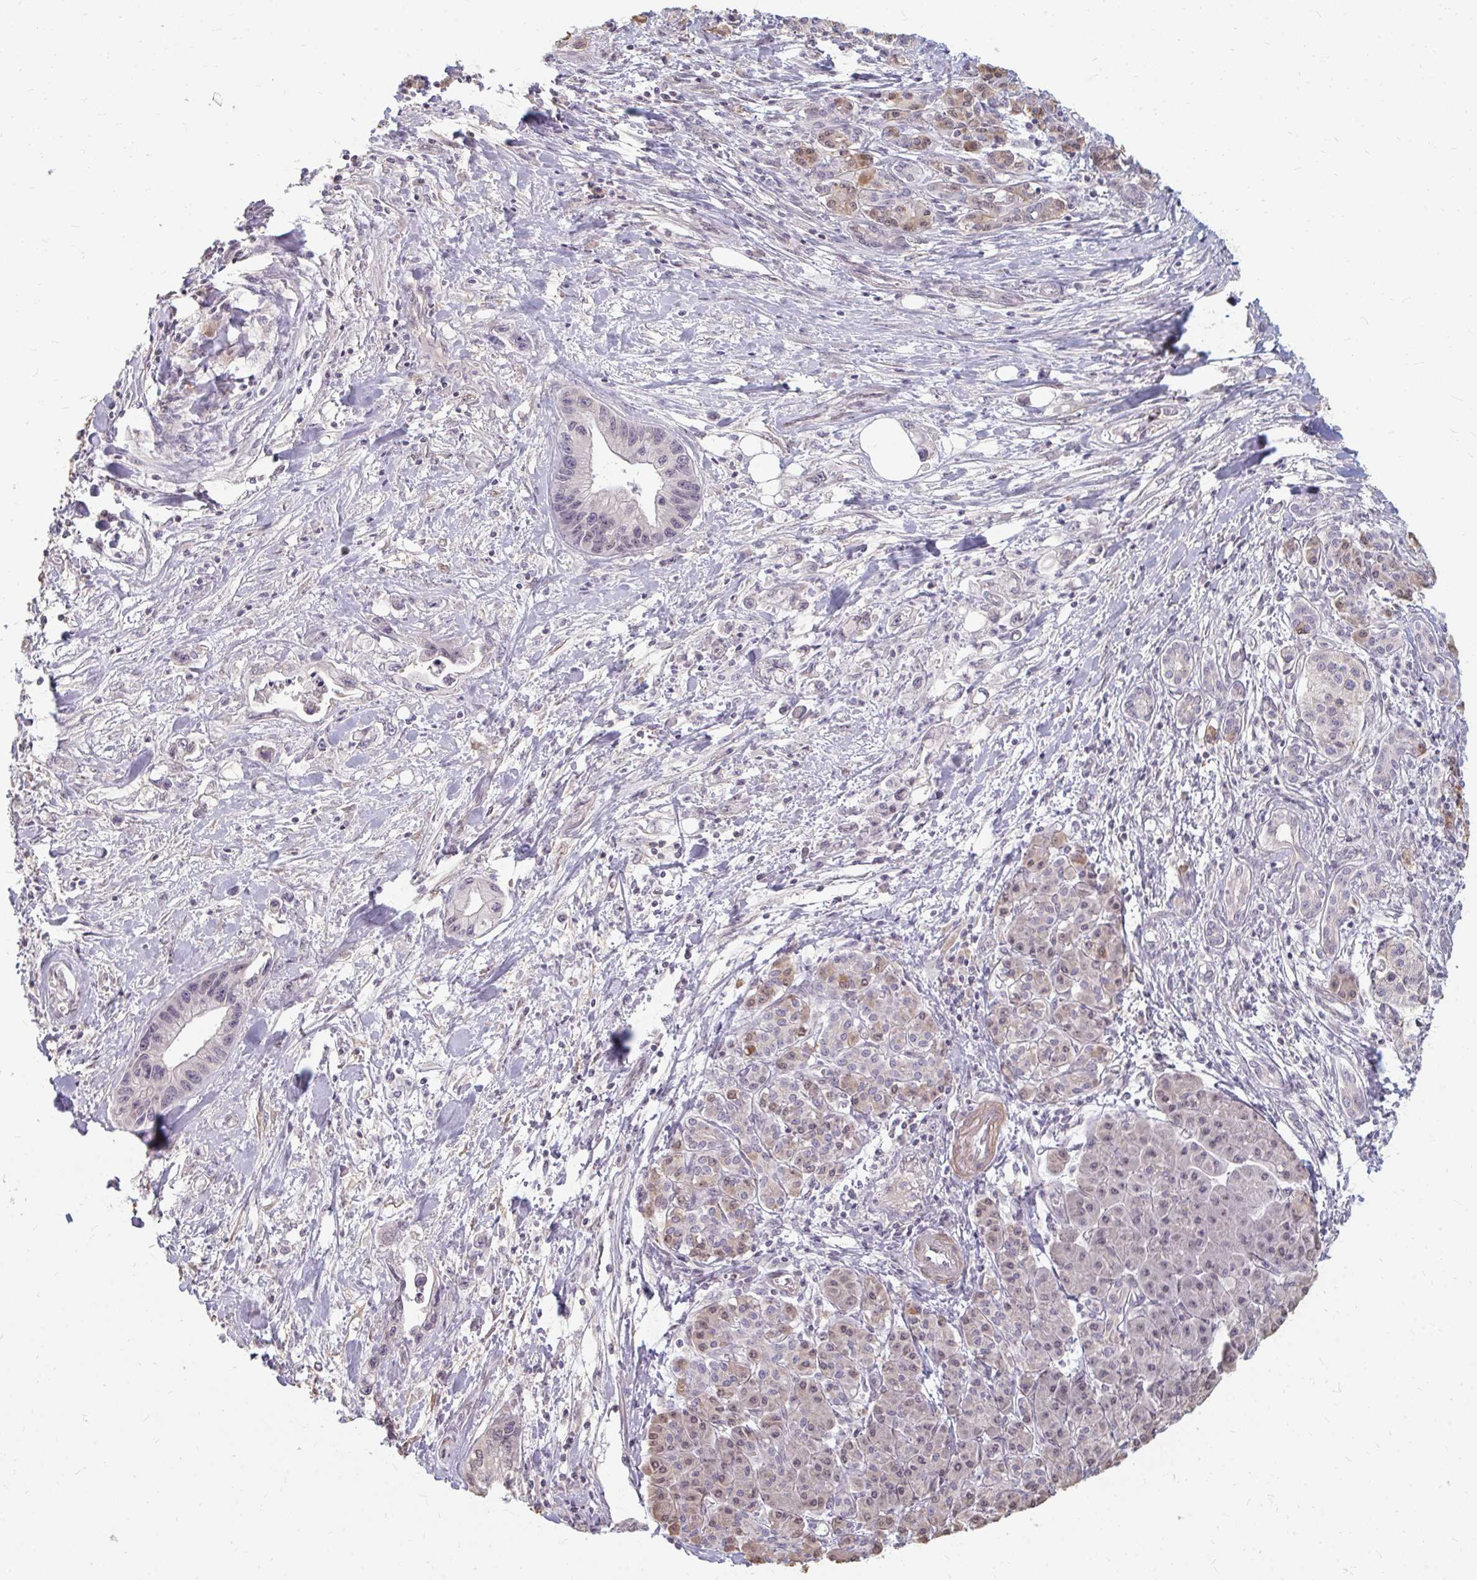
{"staining": {"intensity": "negative", "quantity": "none", "location": "none"}, "tissue": "pancreatic cancer", "cell_type": "Tumor cells", "image_type": "cancer", "snomed": [{"axis": "morphology", "description": "Adenocarcinoma, NOS"}, {"axis": "topography", "description": "Pancreas"}], "caption": "Photomicrograph shows no protein positivity in tumor cells of pancreatic adenocarcinoma tissue. (DAB (3,3'-diaminobenzidine) immunohistochemistry (IHC) with hematoxylin counter stain).", "gene": "GPC5", "patient": {"sex": "male", "age": 61}}